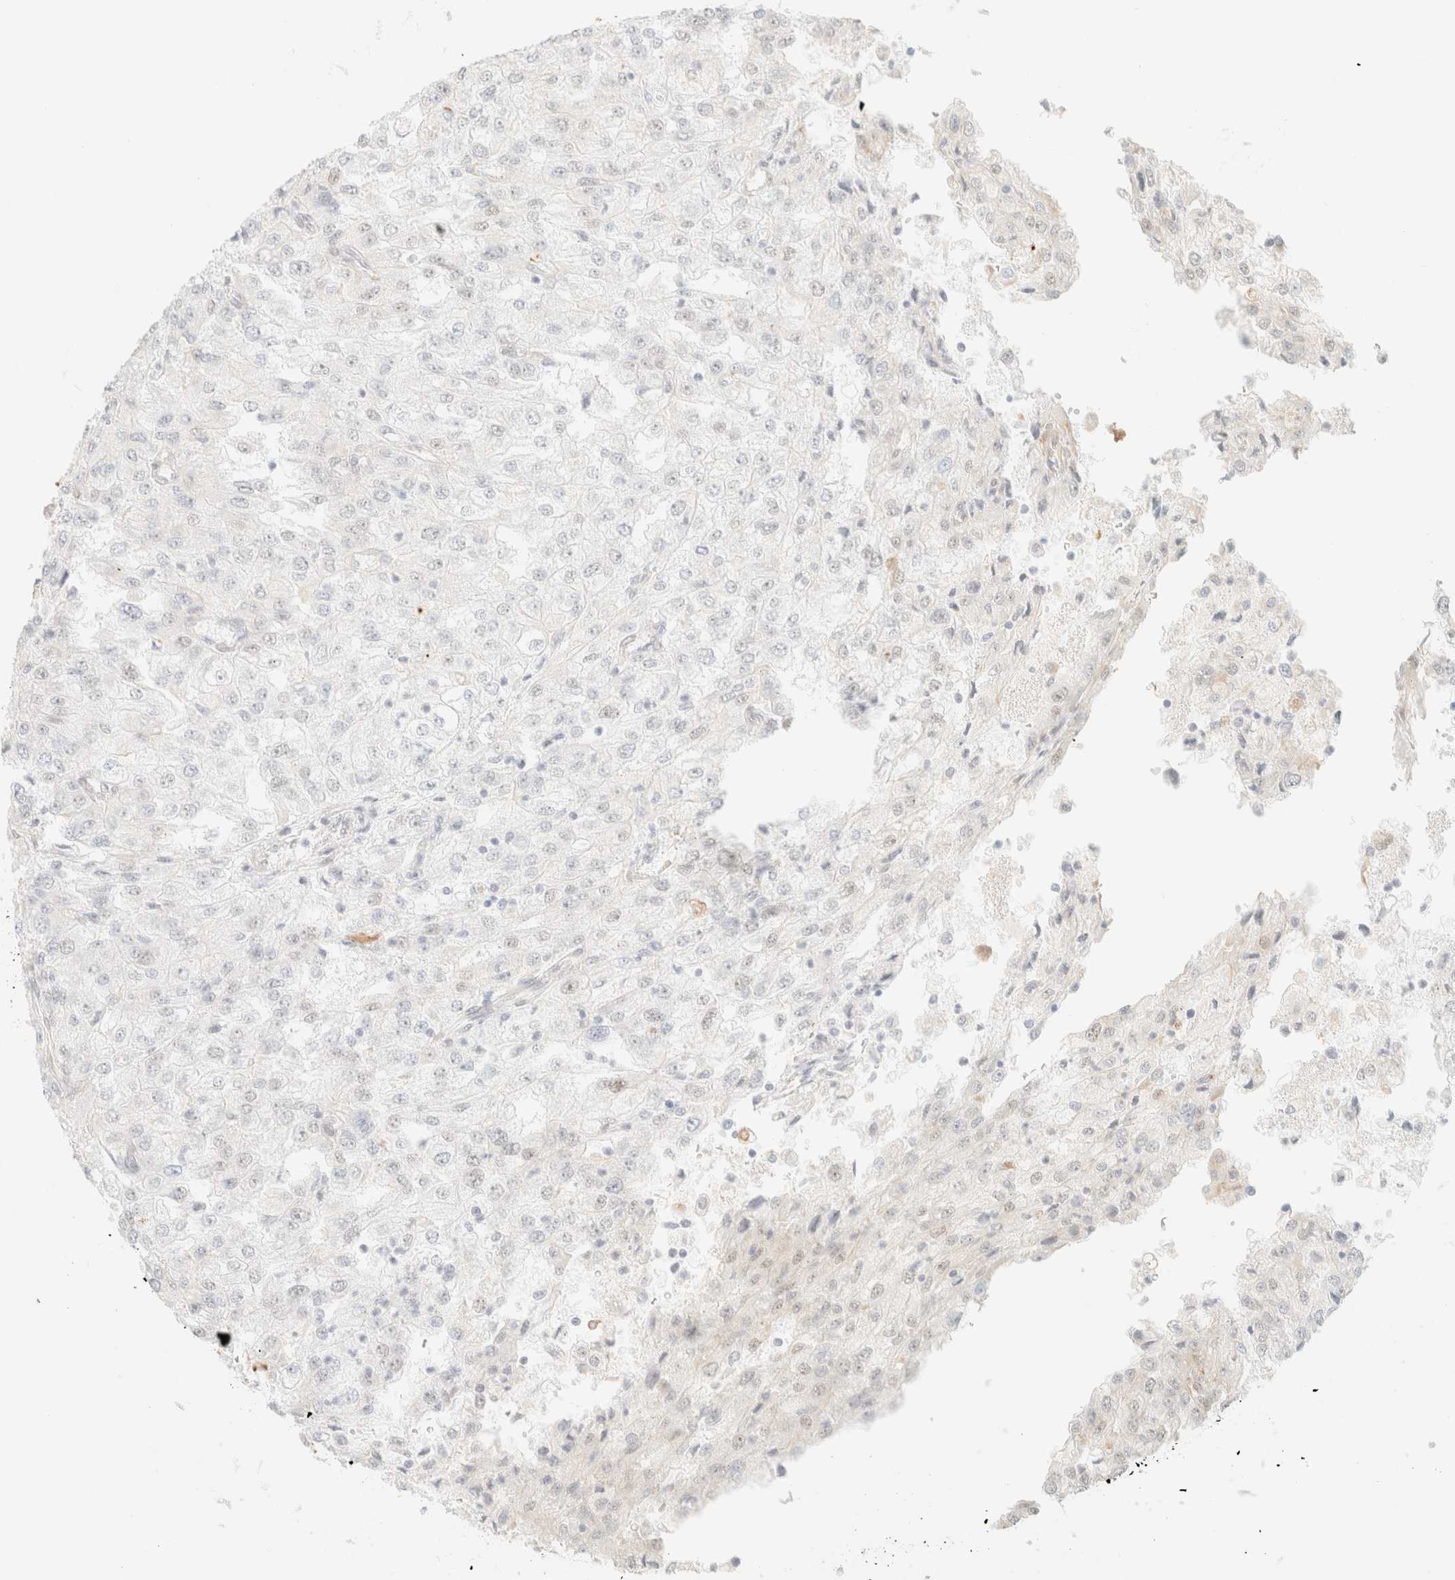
{"staining": {"intensity": "negative", "quantity": "none", "location": "none"}, "tissue": "renal cancer", "cell_type": "Tumor cells", "image_type": "cancer", "snomed": [{"axis": "morphology", "description": "Adenocarcinoma, NOS"}, {"axis": "topography", "description": "Kidney"}], "caption": "A micrograph of adenocarcinoma (renal) stained for a protein reveals no brown staining in tumor cells.", "gene": "ZSCAN18", "patient": {"sex": "female", "age": 54}}